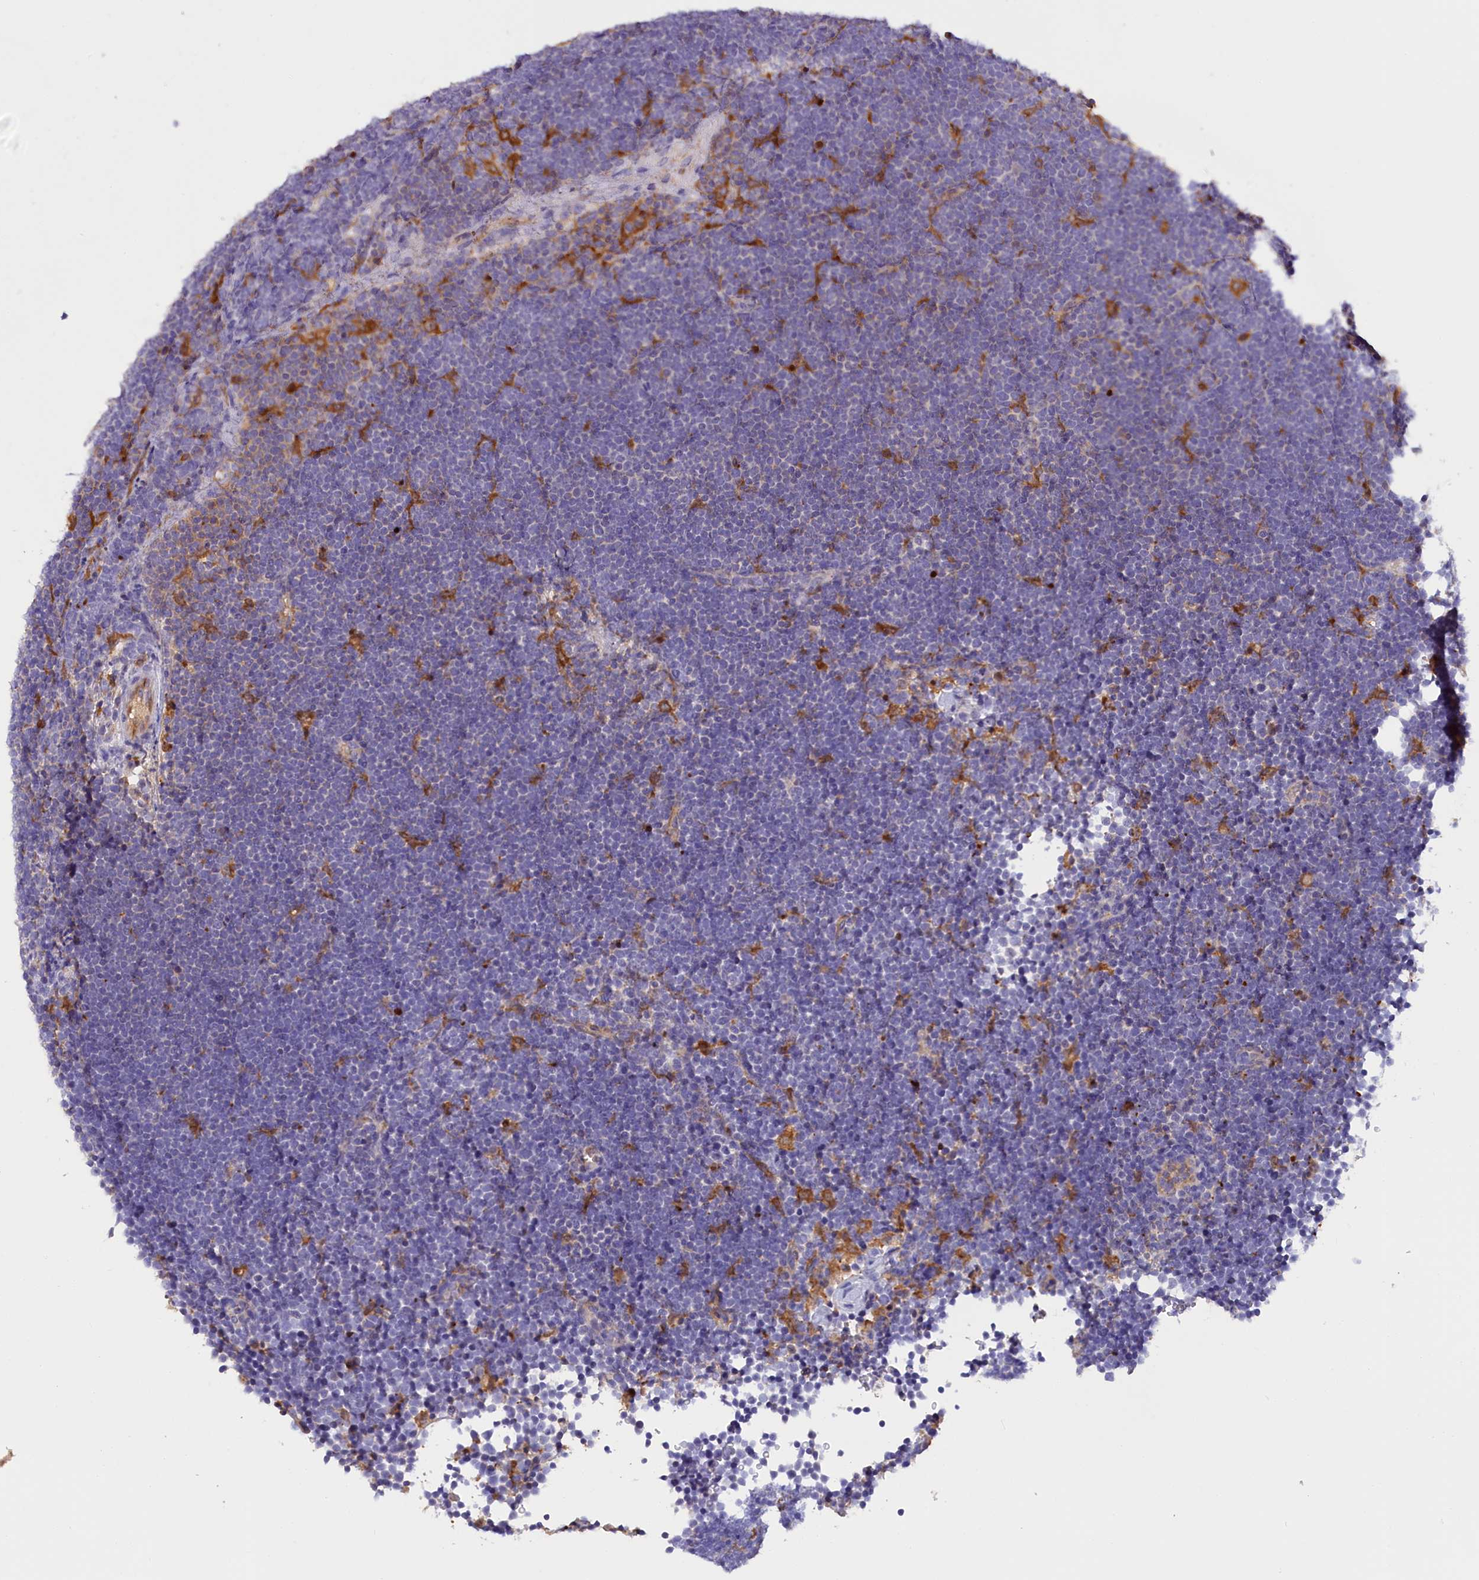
{"staining": {"intensity": "negative", "quantity": "none", "location": "none"}, "tissue": "lymphoma", "cell_type": "Tumor cells", "image_type": "cancer", "snomed": [{"axis": "morphology", "description": "Malignant lymphoma, non-Hodgkin's type, High grade"}, {"axis": "topography", "description": "Lymph node"}], "caption": "DAB (3,3'-diaminobenzidine) immunohistochemical staining of human lymphoma displays no significant staining in tumor cells.", "gene": "FAM149B1", "patient": {"sex": "male", "age": 13}}